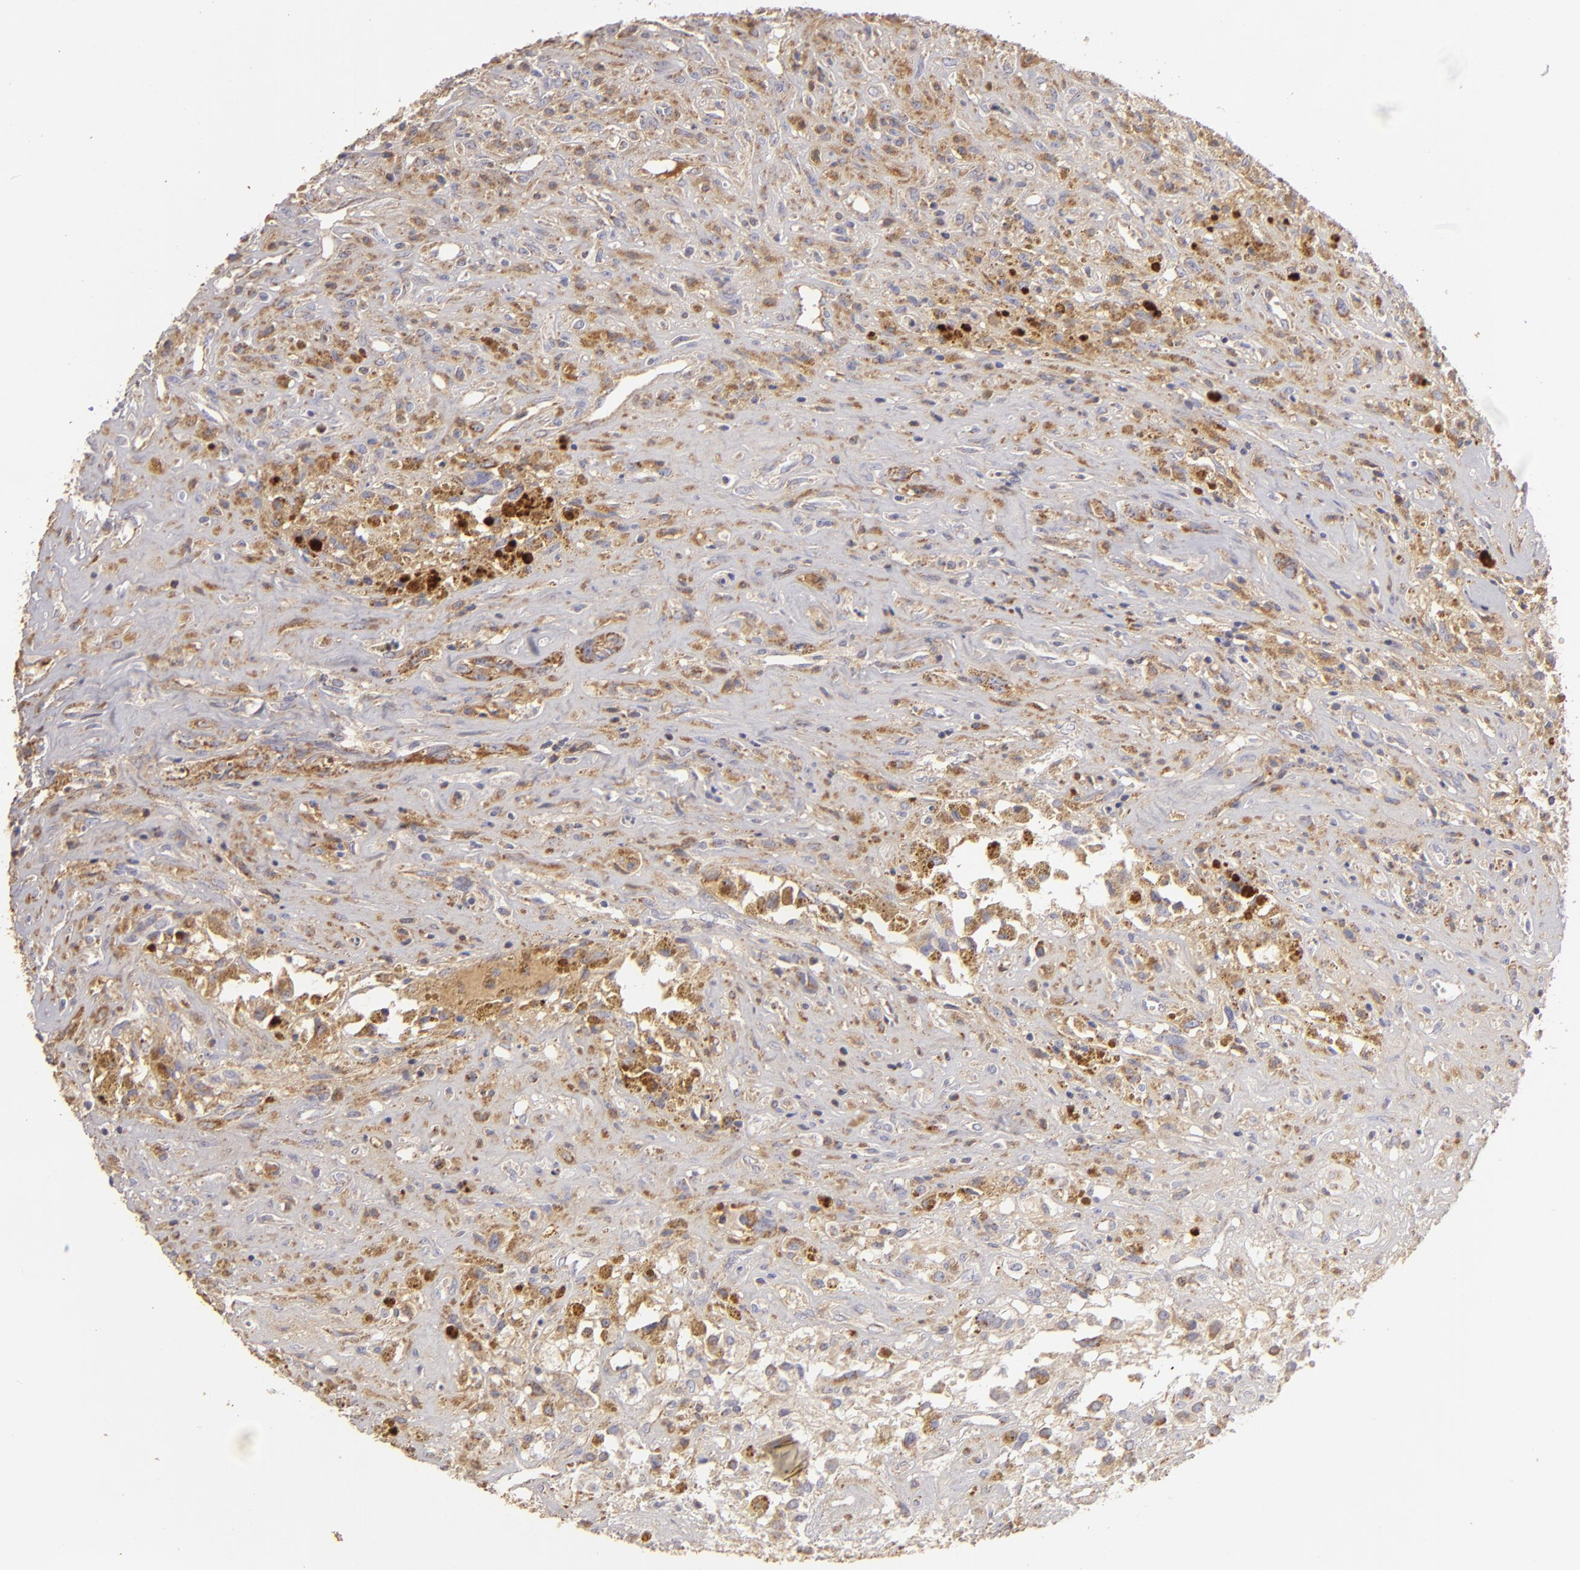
{"staining": {"intensity": "moderate", "quantity": ">75%", "location": "cytoplasmic/membranous"}, "tissue": "glioma", "cell_type": "Tumor cells", "image_type": "cancer", "snomed": [{"axis": "morphology", "description": "Glioma, malignant, High grade"}, {"axis": "topography", "description": "Brain"}], "caption": "Glioma stained for a protein displays moderate cytoplasmic/membranous positivity in tumor cells.", "gene": "CFB", "patient": {"sex": "male", "age": 66}}